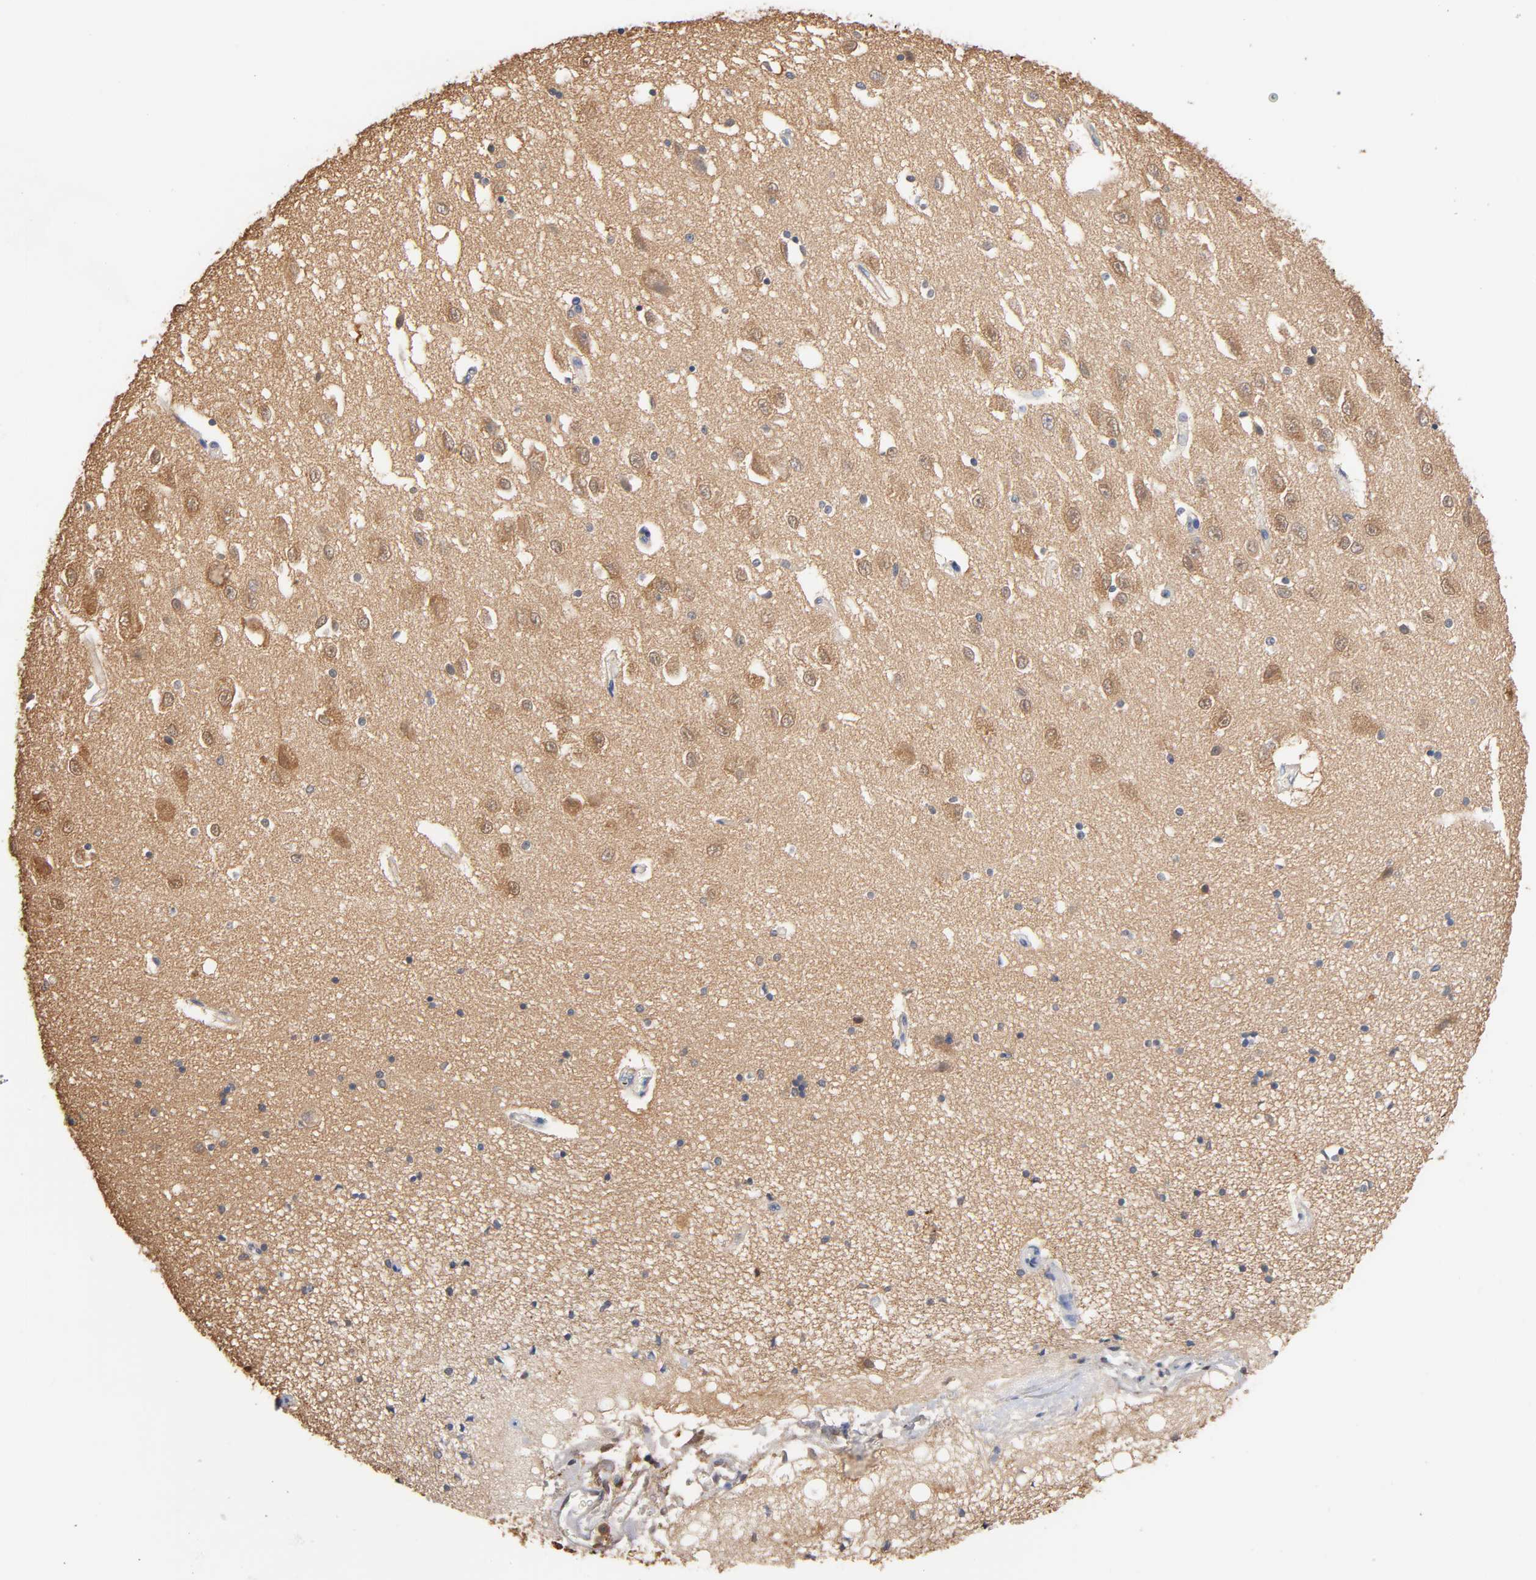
{"staining": {"intensity": "negative", "quantity": "none", "location": "none"}, "tissue": "hippocampus", "cell_type": "Glial cells", "image_type": "normal", "snomed": [{"axis": "morphology", "description": "Normal tissue, NOS"}, {"axis": "topography", "description": "Hippocampus"}], "caption": "A histopathology image of hippocampus stained for a protein reveals no brown staining in glial cells.", "gene": "ALDOA", "patient": {"sex": "female", "age": 54}}